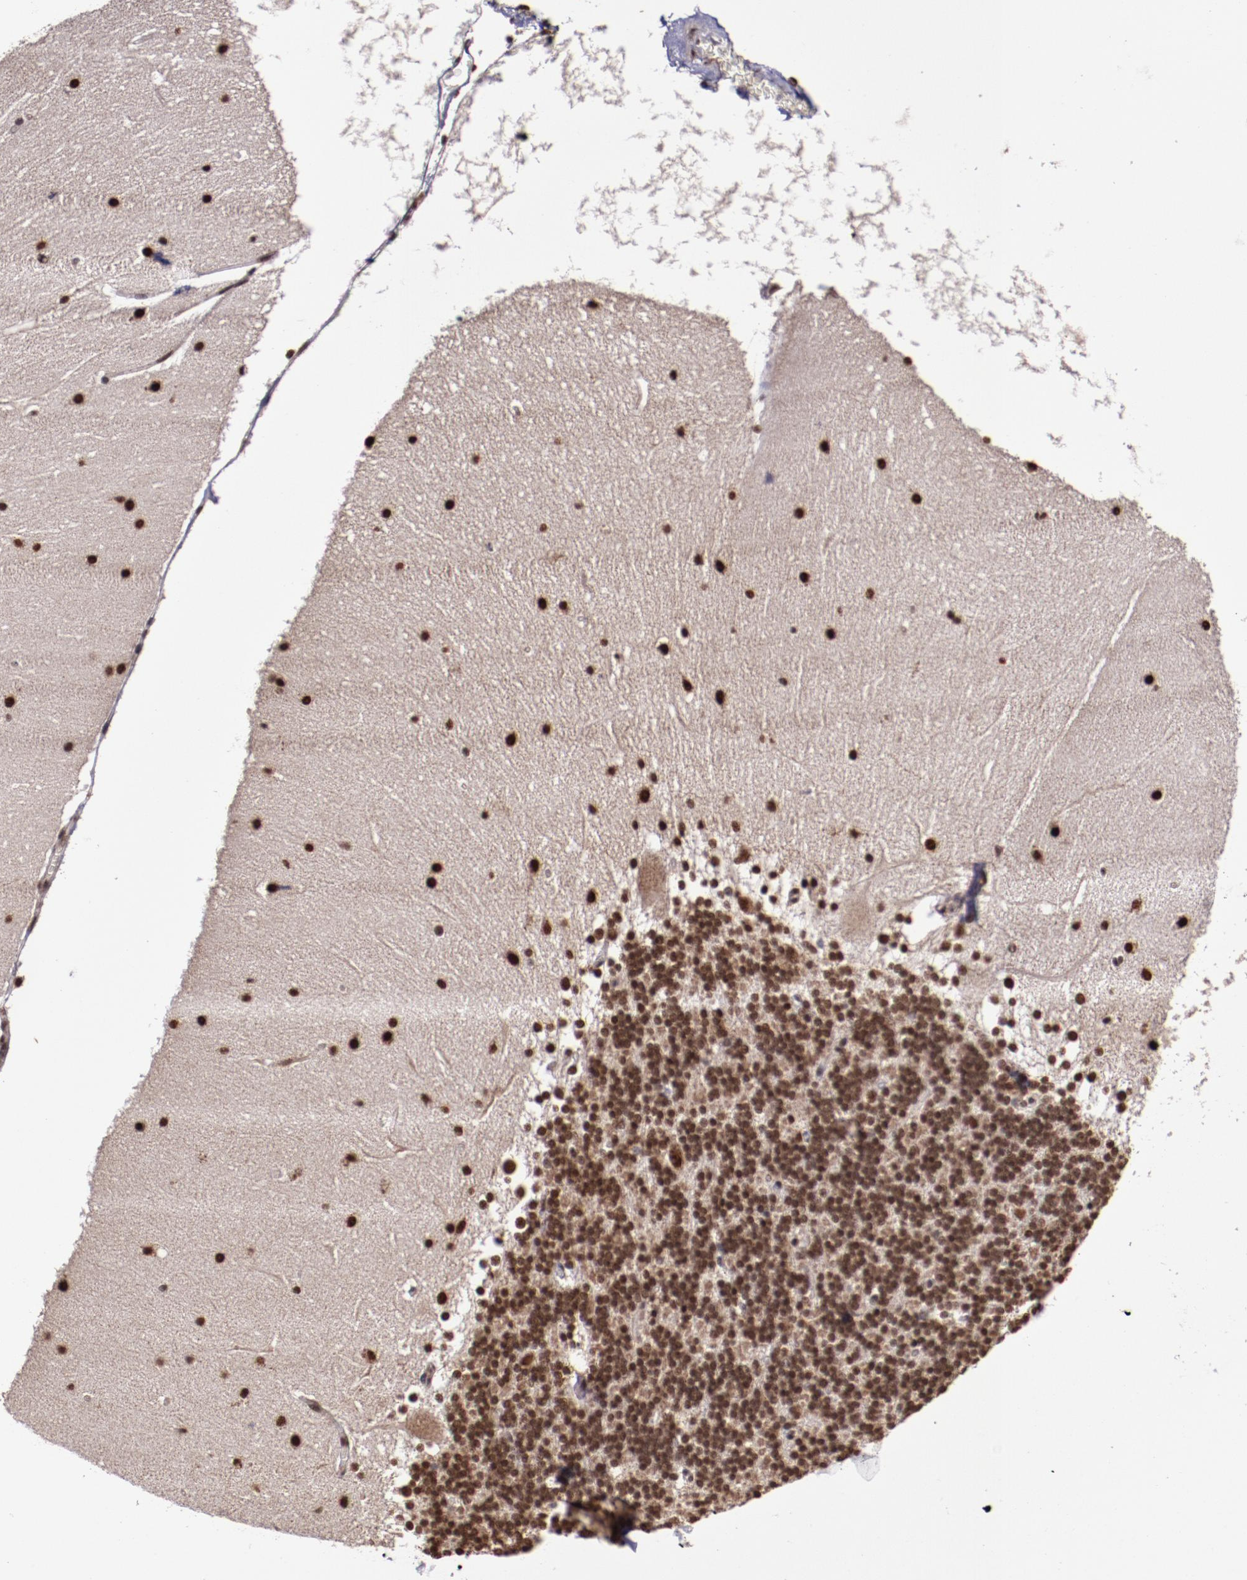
{"staining": {"intensity": "moderate", "quantity": ">75%", "location": "nuclear"}, "tissue": "cerebellum", "cell_type": "Cells in granular layer", "image_type": "normal", "snomed": [{"axis": "morphology", "description": "Normal tissue, NOS"}, {"axis": "topography", "description": "Cerebellum"}], "caption": "Immunohistochemistry of benign cerebellum exhibits medium levels of moderate nuclear positivity in about >75% of cells in granular layer. The staining was performed using DAB to visualize the protein expression in brown, while the nuclei were stained in blue with hematoxylin (Magnification: 20x).", "gene": "CECR2", "patient": {"sex": "female", "age": 19}}